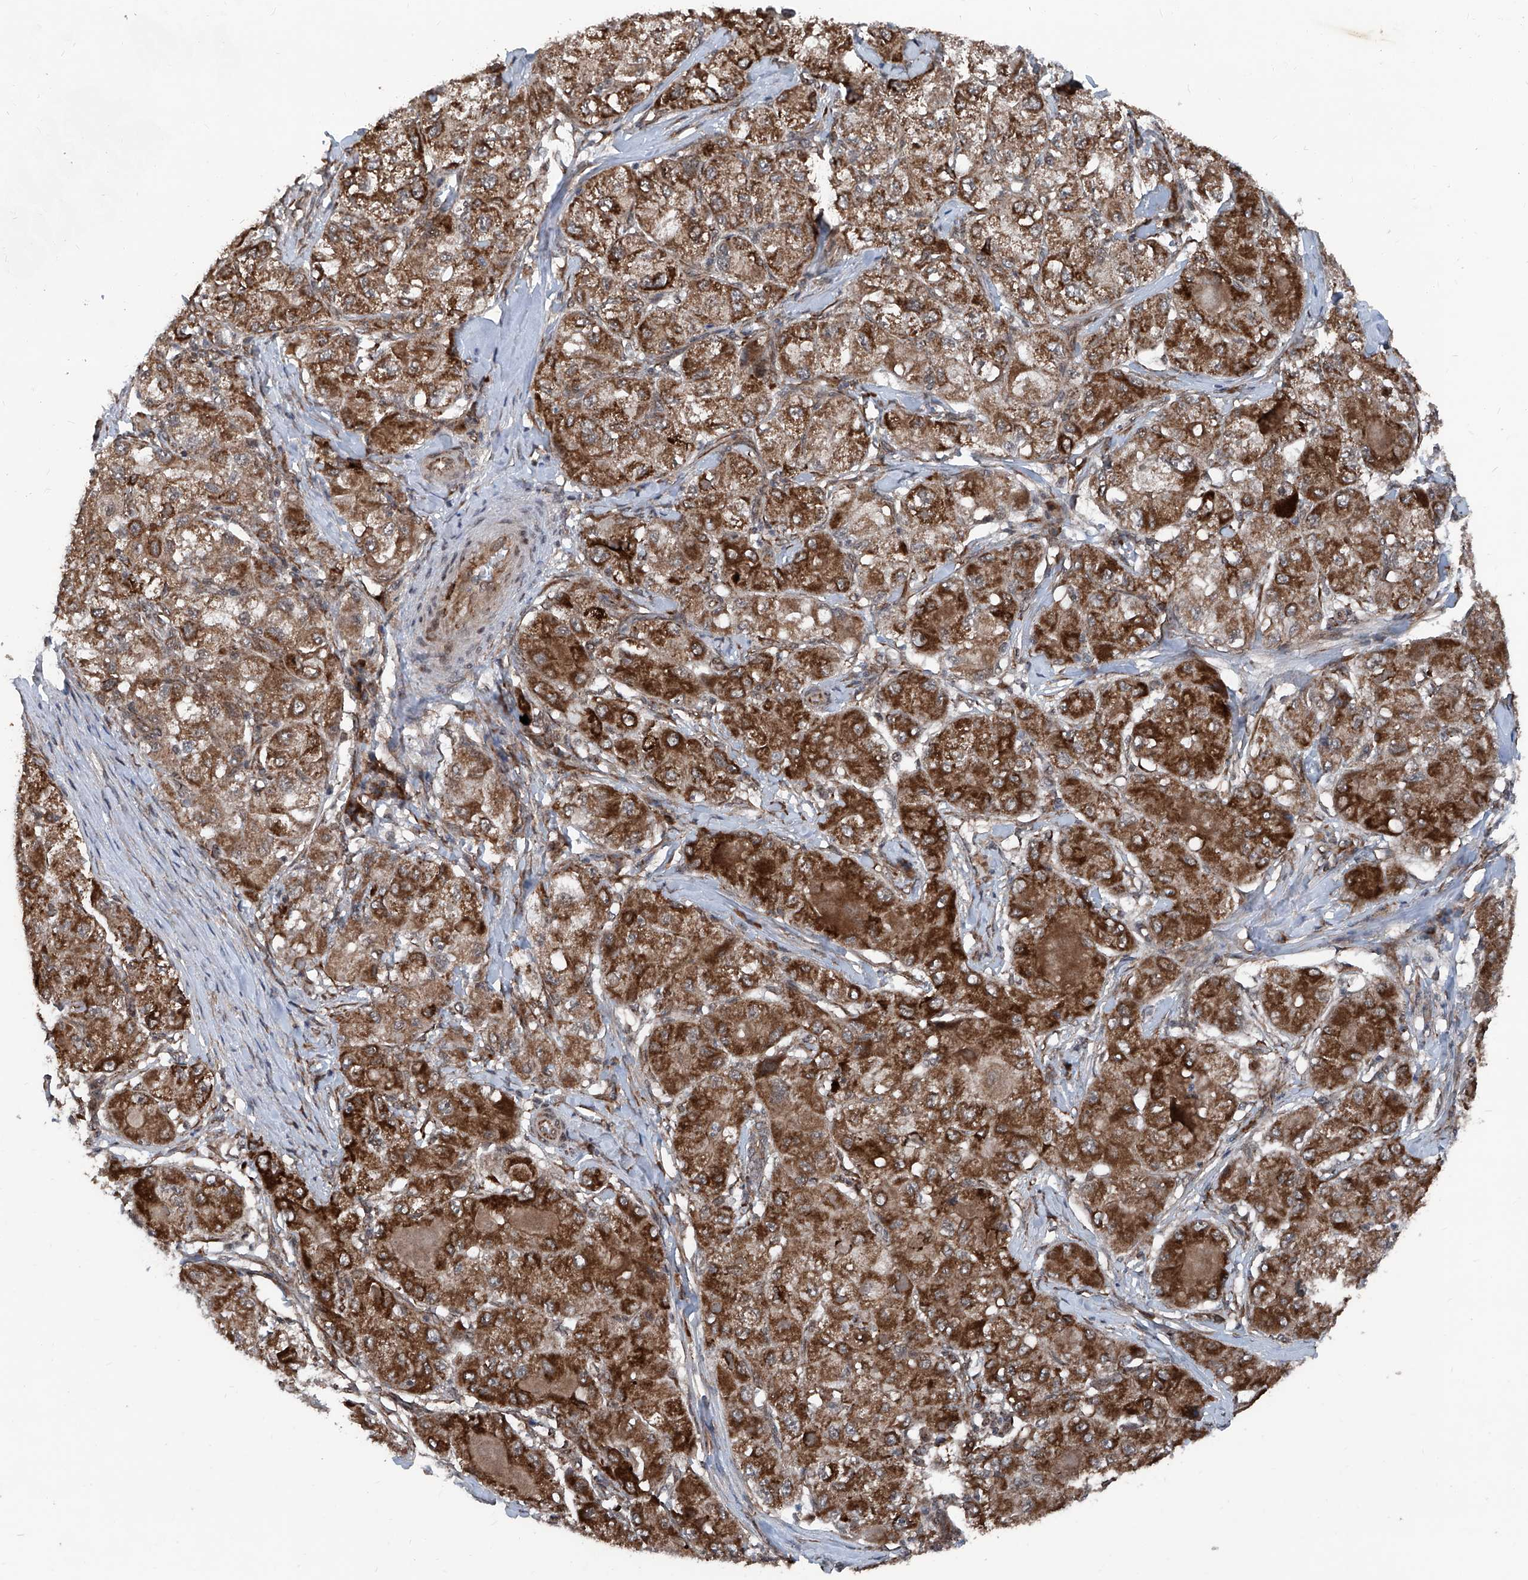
{"staining": {"intensity": "strong", "quantity": ">75%", "location": "cytoplasmic/membranous"}, "tissue": "liver cancer", "cell_type": "Tumor cells", "image_type": "cancer", "snomed": [{"axis": "morphology", "description": "Carcinoma, Hepatocellular, NOS"}, {"axis": "topography", "description": "Liver"}], "caption": "Approximately >75% of tumor cells in human liver cancer (hepatocellular carcinoma) exhibit strong cytoplasmic/membranous protein positivity as visualized by brown immunohistochemical staining.", "gene": "COA7", "patient": {"sex": "male", "age": 80}}